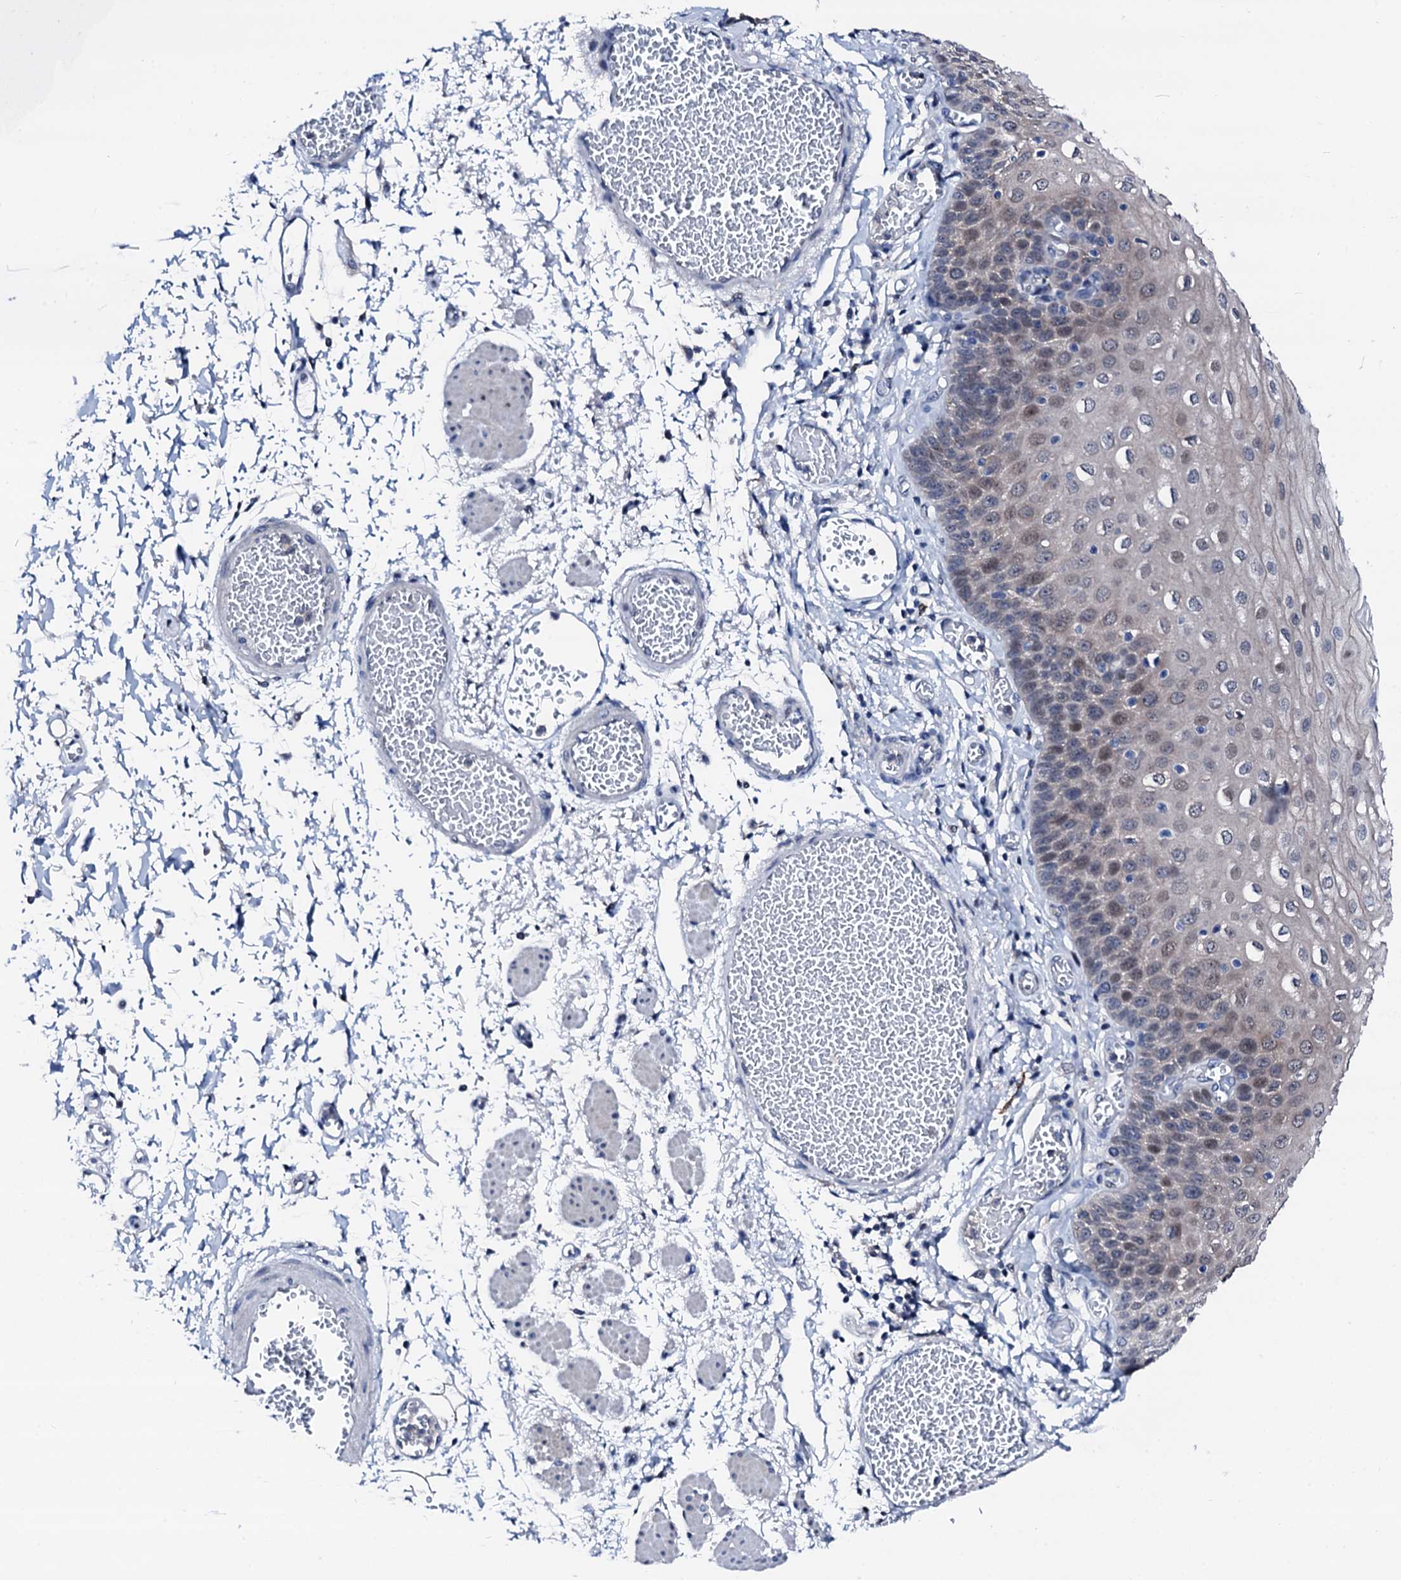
{"staining": {"intensity": "weak", "quantity": "25%-75%", "location": "cytoplasmic/membranous,nuclear"}, "tissue": "esophagus", "cell_type": "Squamous epithelial cells", "image_type": "normal", "snomed": [{"axis": "morphology", "description": "Normal tissue, NOS"}, {"axis": "topography", "description": "Esophagus"}], "caption": "This micrograph demonstrates immunohistochemistry (IHC) staining of benign esophagus, with low weak cytoplasmic/membranous,nuclear expression in approximately 25%-75% of squamous epithelial cells.", "gene": "TRAFD1", "patient": {"sex": "male", "age": 81}}